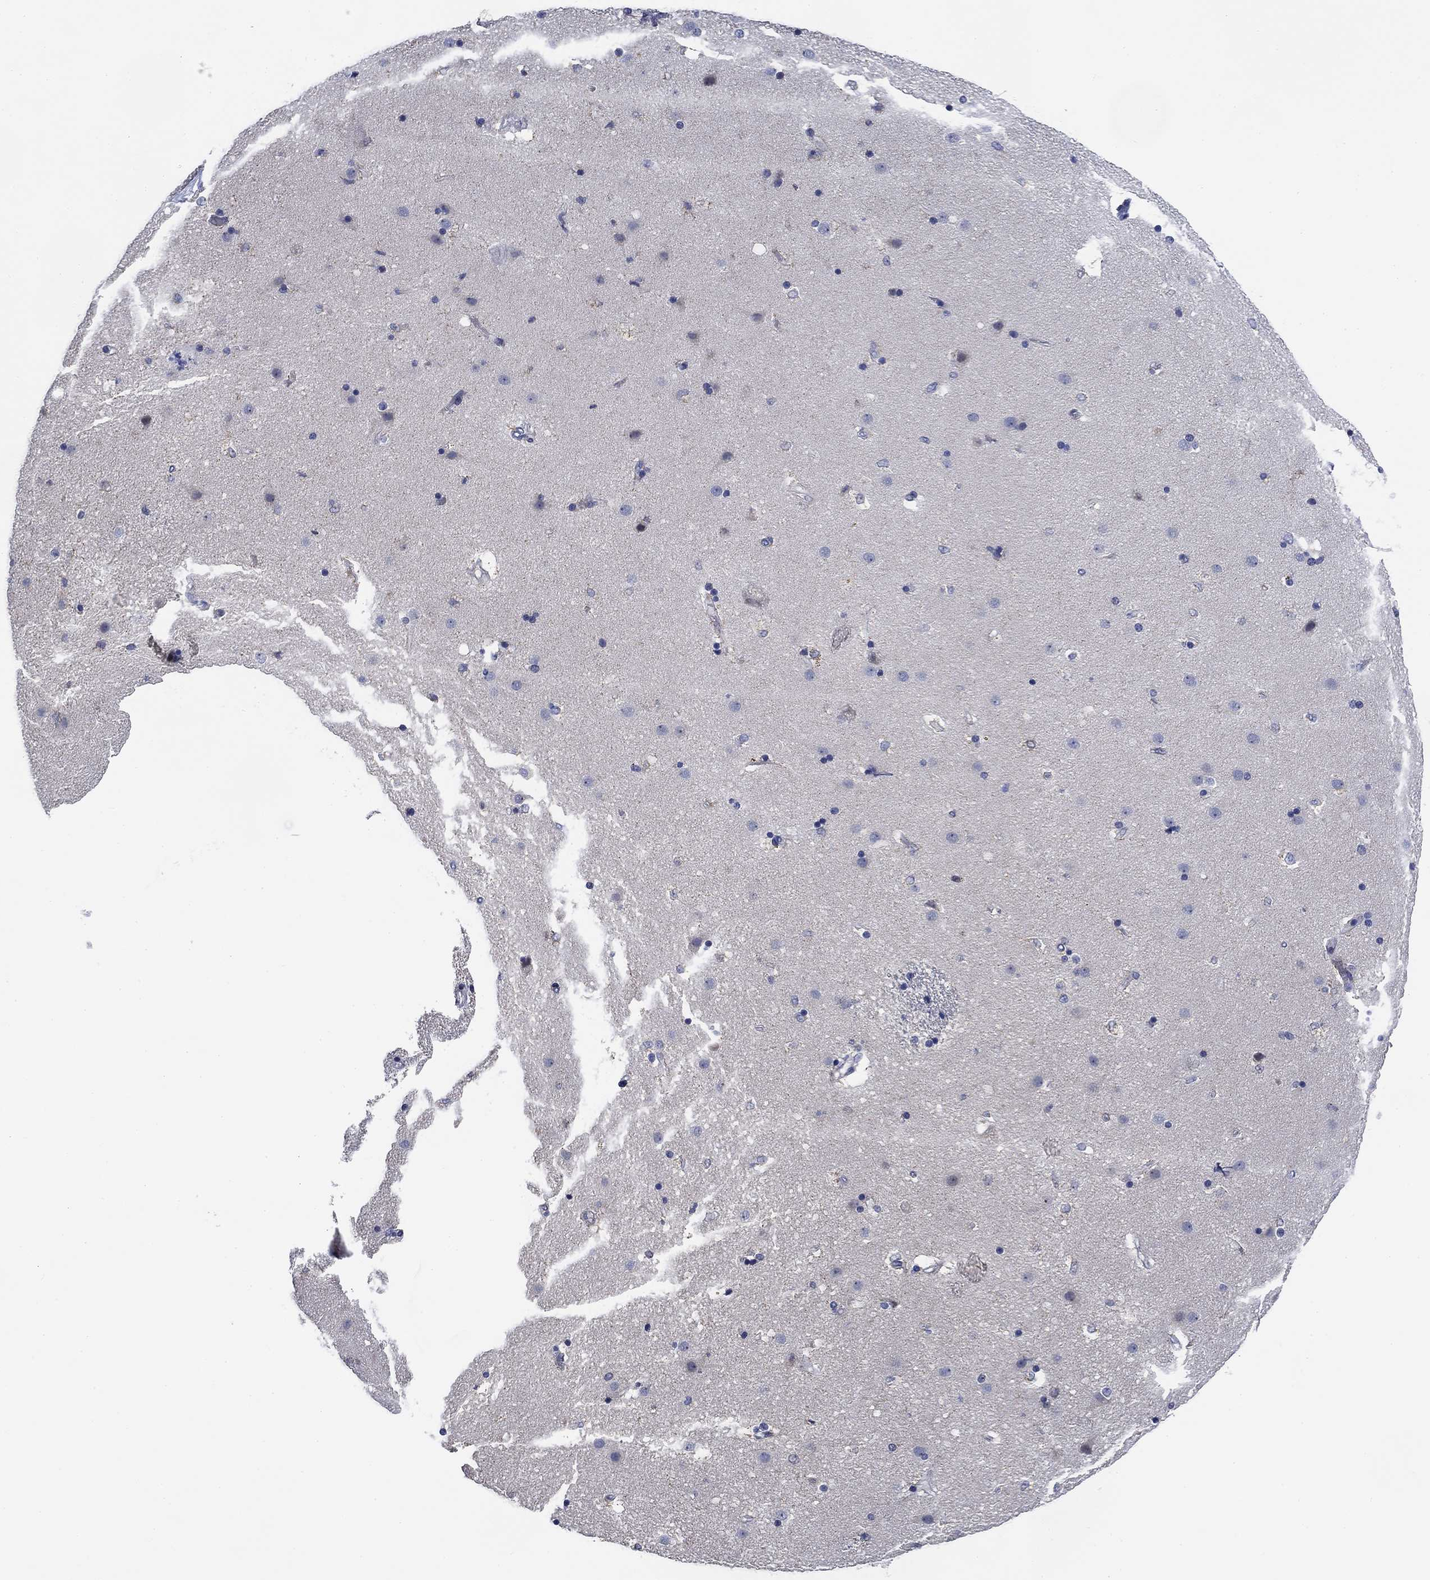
{"staining": {"intensity": "negative", "quantity": "none", "location": "none"}, "tissue": "caudate", "cell_type": "Glial cells", "image_type": "normal", "snomed": [{"axis": "morphology", "description": "Normal tissue, NOS"}, {"axis": "topography", "description": "Lateral ventricle wall"}], "caption": "This is a photomicrograph of immunohistochemistry (IHC) staining of normal caudate, which shows no expression in glial cells.", "gene": "DAZL", "patient": {"sex": "female", "age": 71}}